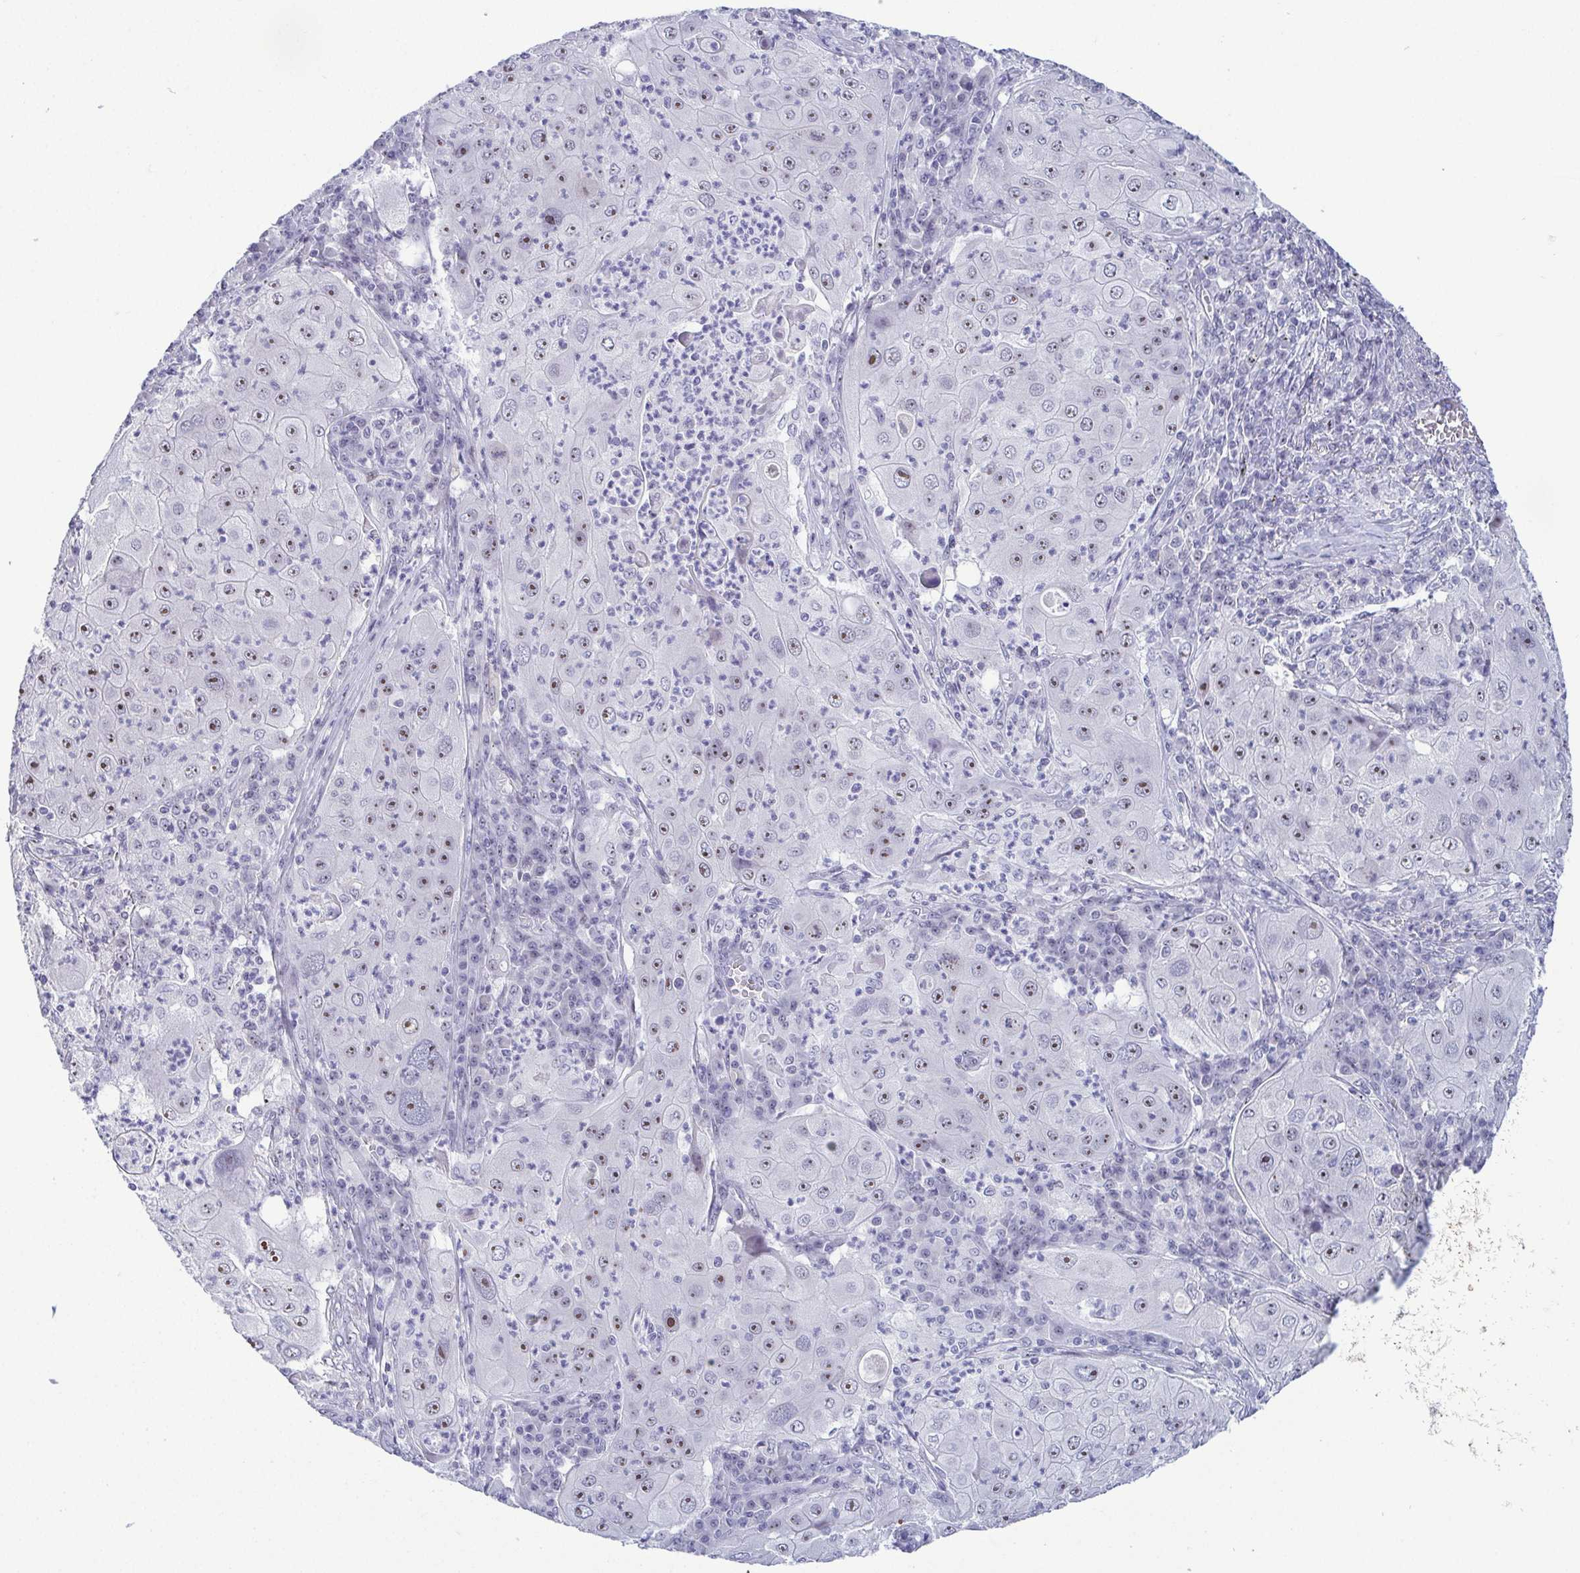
{"staining": {"intensity": "moderate", "quantity": "25%-75%", "location": "nuclear"}, "tissue": "lung cancer", "cell_type": "Tumor cells", "image_type": "cancer", "snomed": [{"axis": "morphology", "description": "Squamous cell carcinoma, NOS"}, {"axis": "topography", "description": "Lung"}], "caption": "IHC of human lung cancer (squamous cell carcinoma) demonstrates medium levels of moderate nuclear positivity in about 25%-75% of tumor cells.", "gene": "BZW1", "patient": {"sex": "female", "age": 59}}